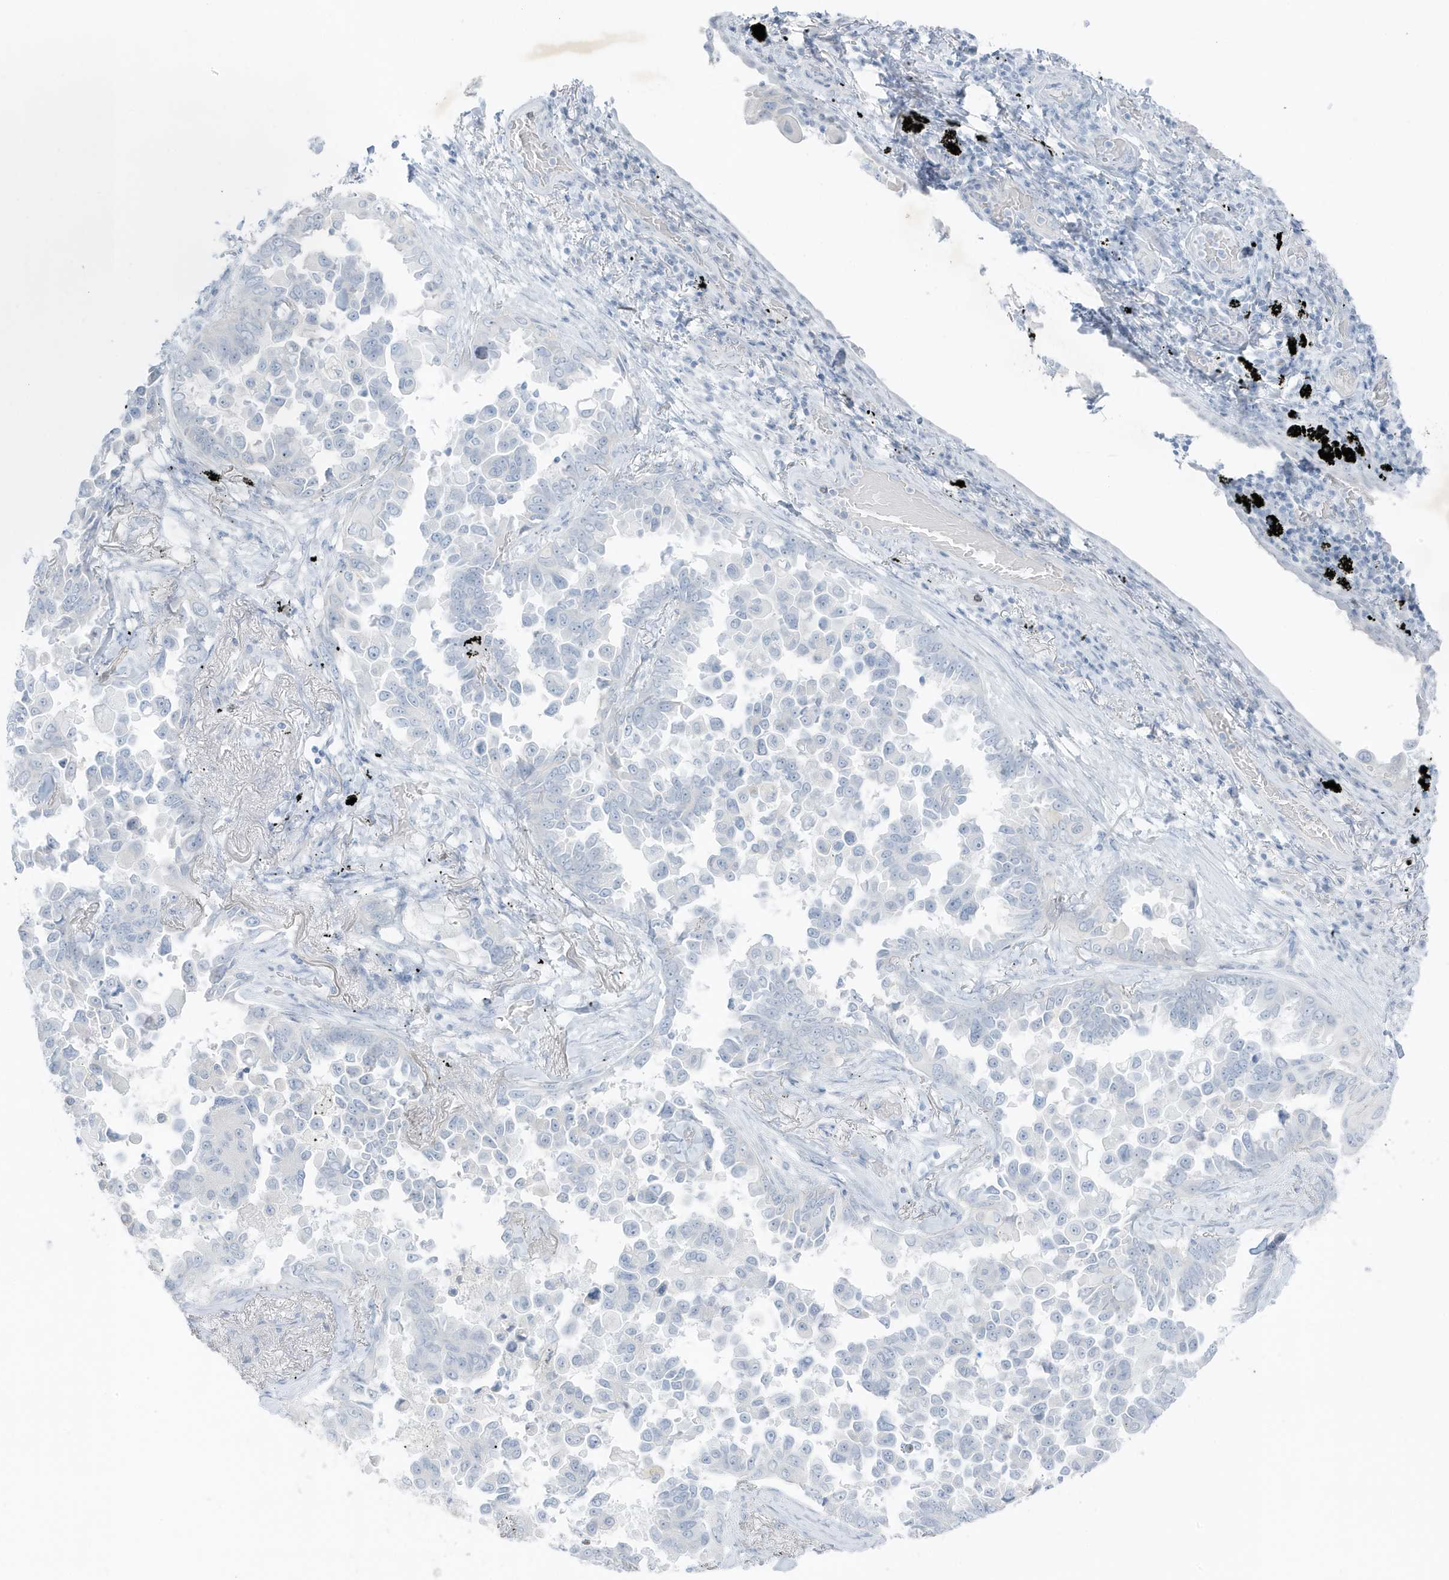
{"staining": {"intensity": "negative", "quantity": "none", "location": "none"}, "tissue": "lung cancer", "cell_type": "Tumor cells", "image_type": "cancer", "snomed": [{"axis": "morphology", "description": "Adenocarcinoma, NOS"}, {"axis": "topography", "description": "Lung"}], "caption": "This is a photomicrograph of immunohistochemistry staining of lung cancer (adenocarcinoma), which shows no staining in tumor cells.", "gene": "ZFP64", "patient": {"sex": "female", "age": 67}}